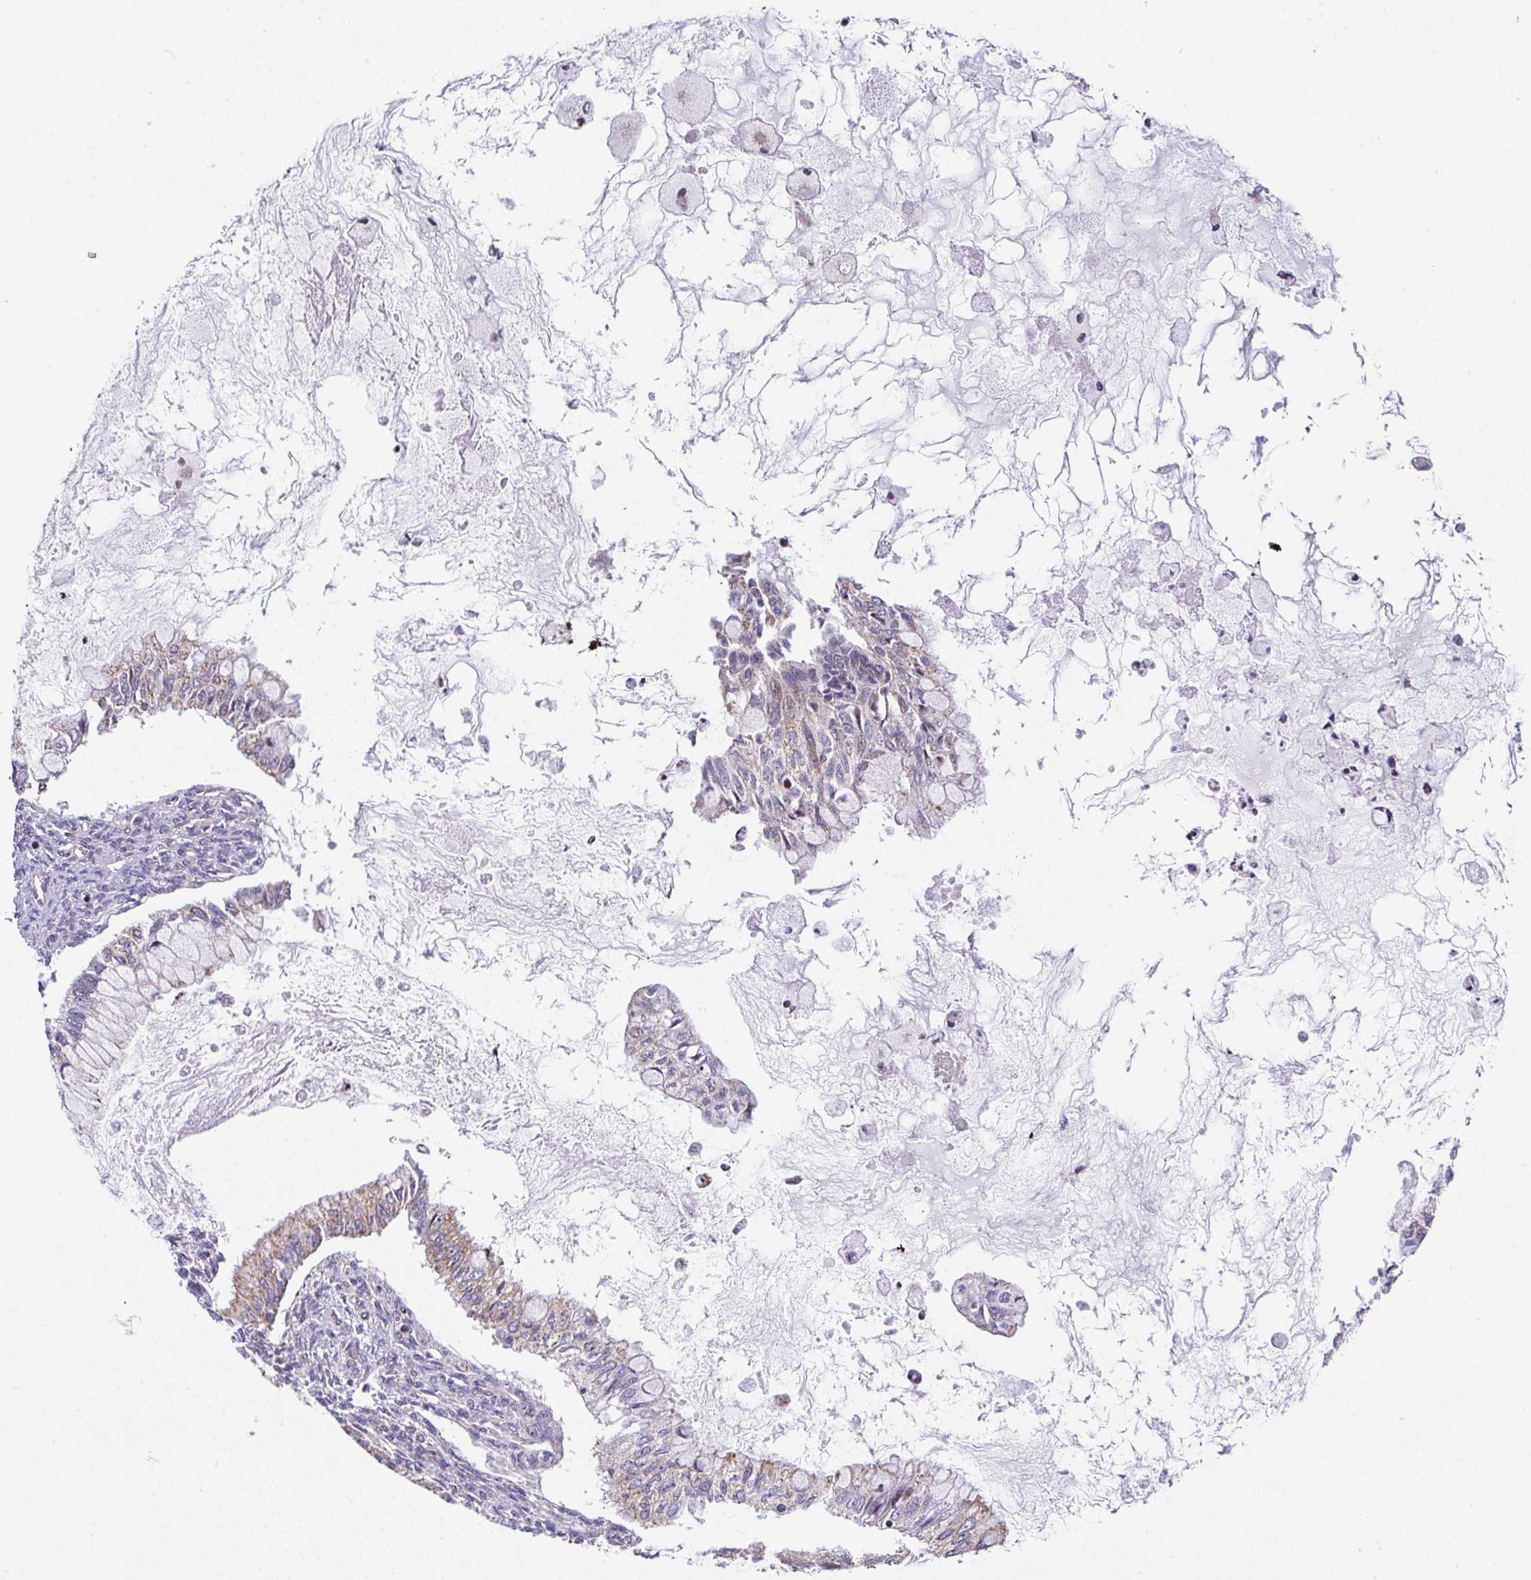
{"staining": {"intensity": "weak", "quantity": "<25%", "location": "cytoplasmic/membranous"}, "tissue": "ovarian cancer", "cell_type": "Tumor cells", "image_type": "cancer", "snomed": [{"axis": "morphology", "description": "Cystadenocarcinoma, mucinous, NOS"}, {"axis": "topography", "description": "Ovary"}], "caption": "High magnification brightfield microscopy of ovarian cancer stained with DAB (3,3'-diaminobenzidine) (brown) and counterstained with hematoxylin (blue): tumor cells show no significant positivity.", "gene": "FIGNL1", "patient": {"sex": "female", "age": 34}}